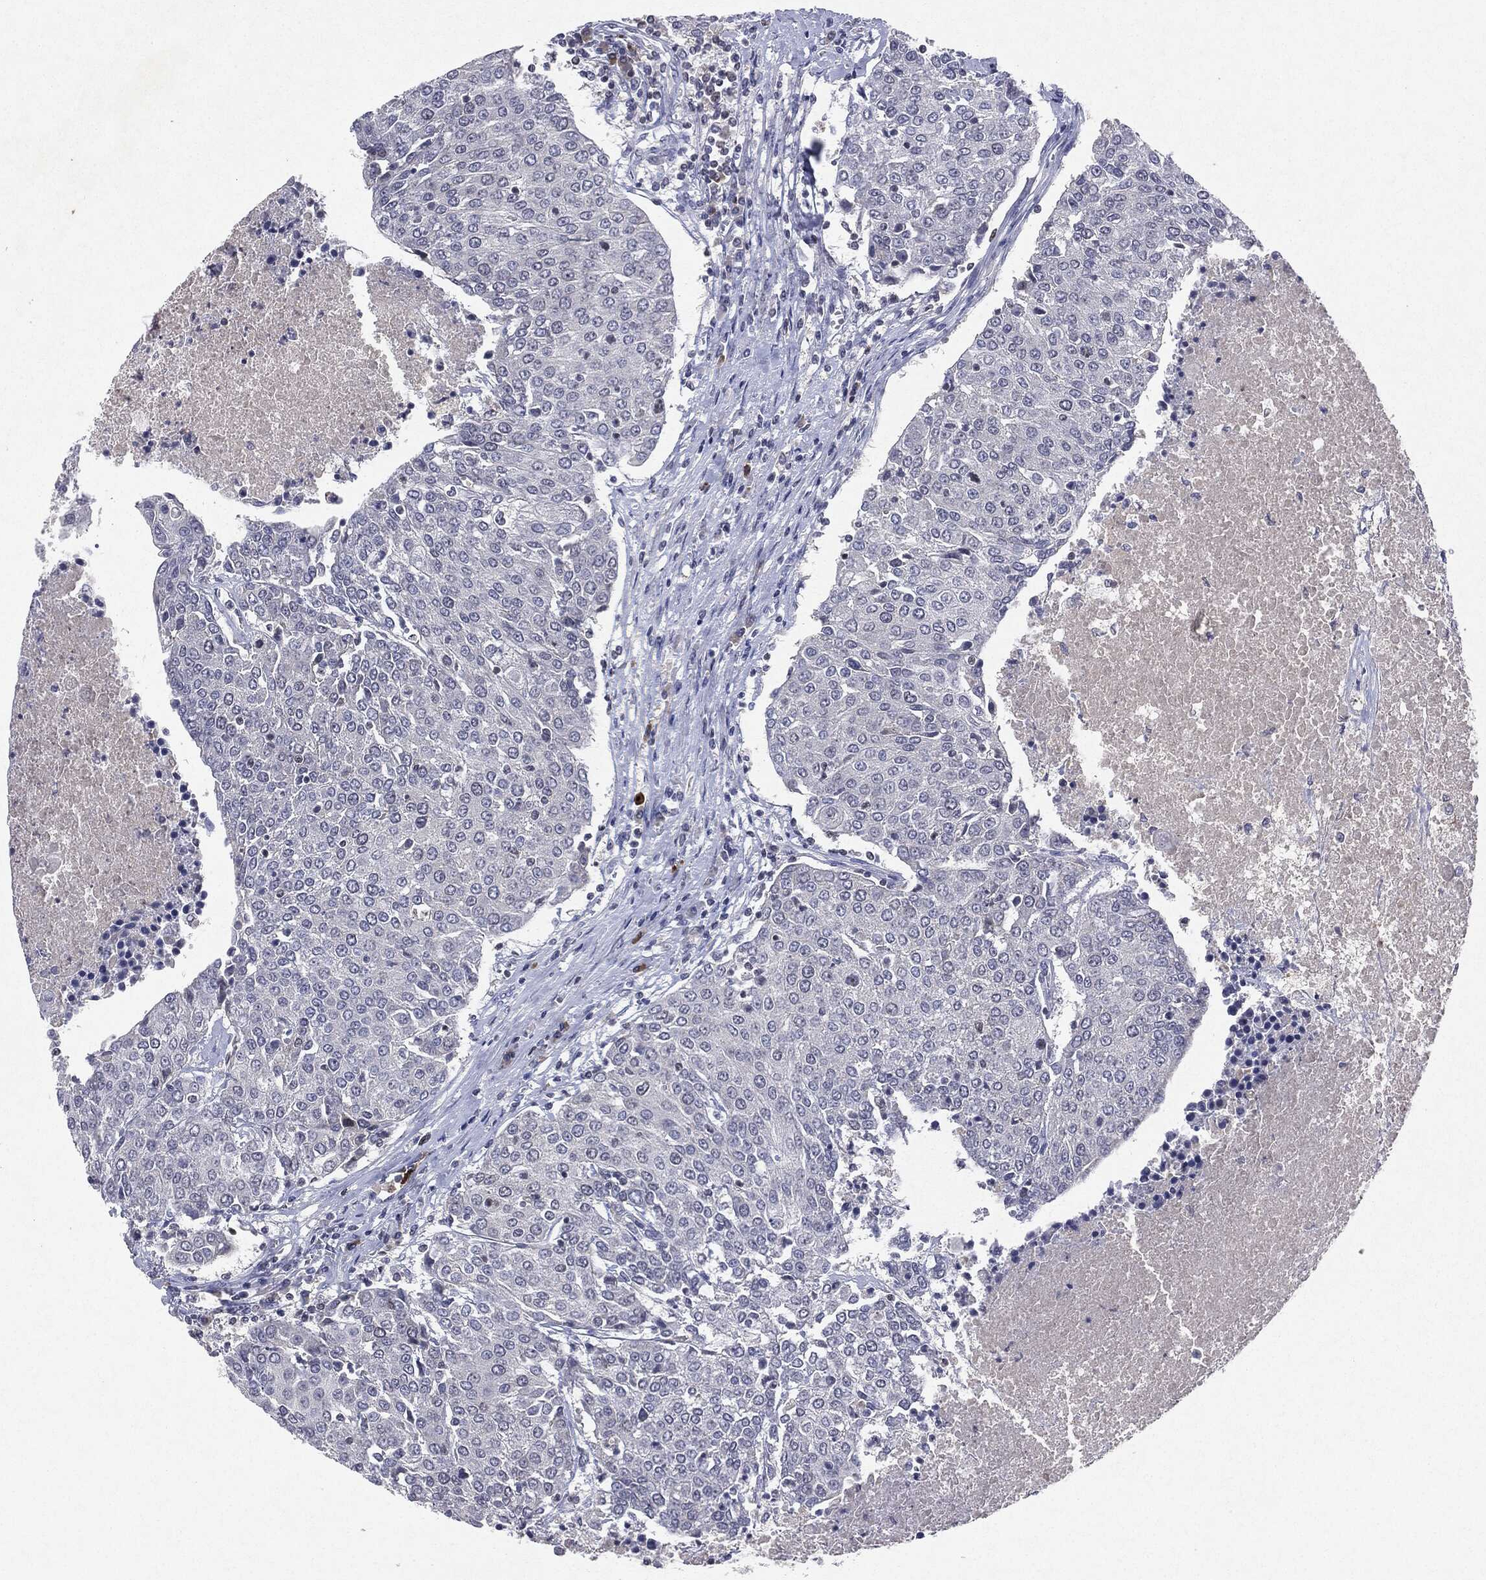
{"staining": {"intensity": "negative", "quantity": "none", "location": "none"}, "tissue": "urothelial cancer", "cell_type": "Tumor cells", "image_type": "cancer", "snomed": [{"axis": "morphology", "description": "Urothelial carcinoma, High grade"}, {"axis": "topography", "description": "Urinary bladder"}], "caption": "DAB (3,3'-diaminobenzidine) immunohistochemical staining of urothelial carcinoma (high-grade) shows no significant expression in tumor cells.", "gene": "KIF2C", "patient": {"sex": "female", "age": 85}}